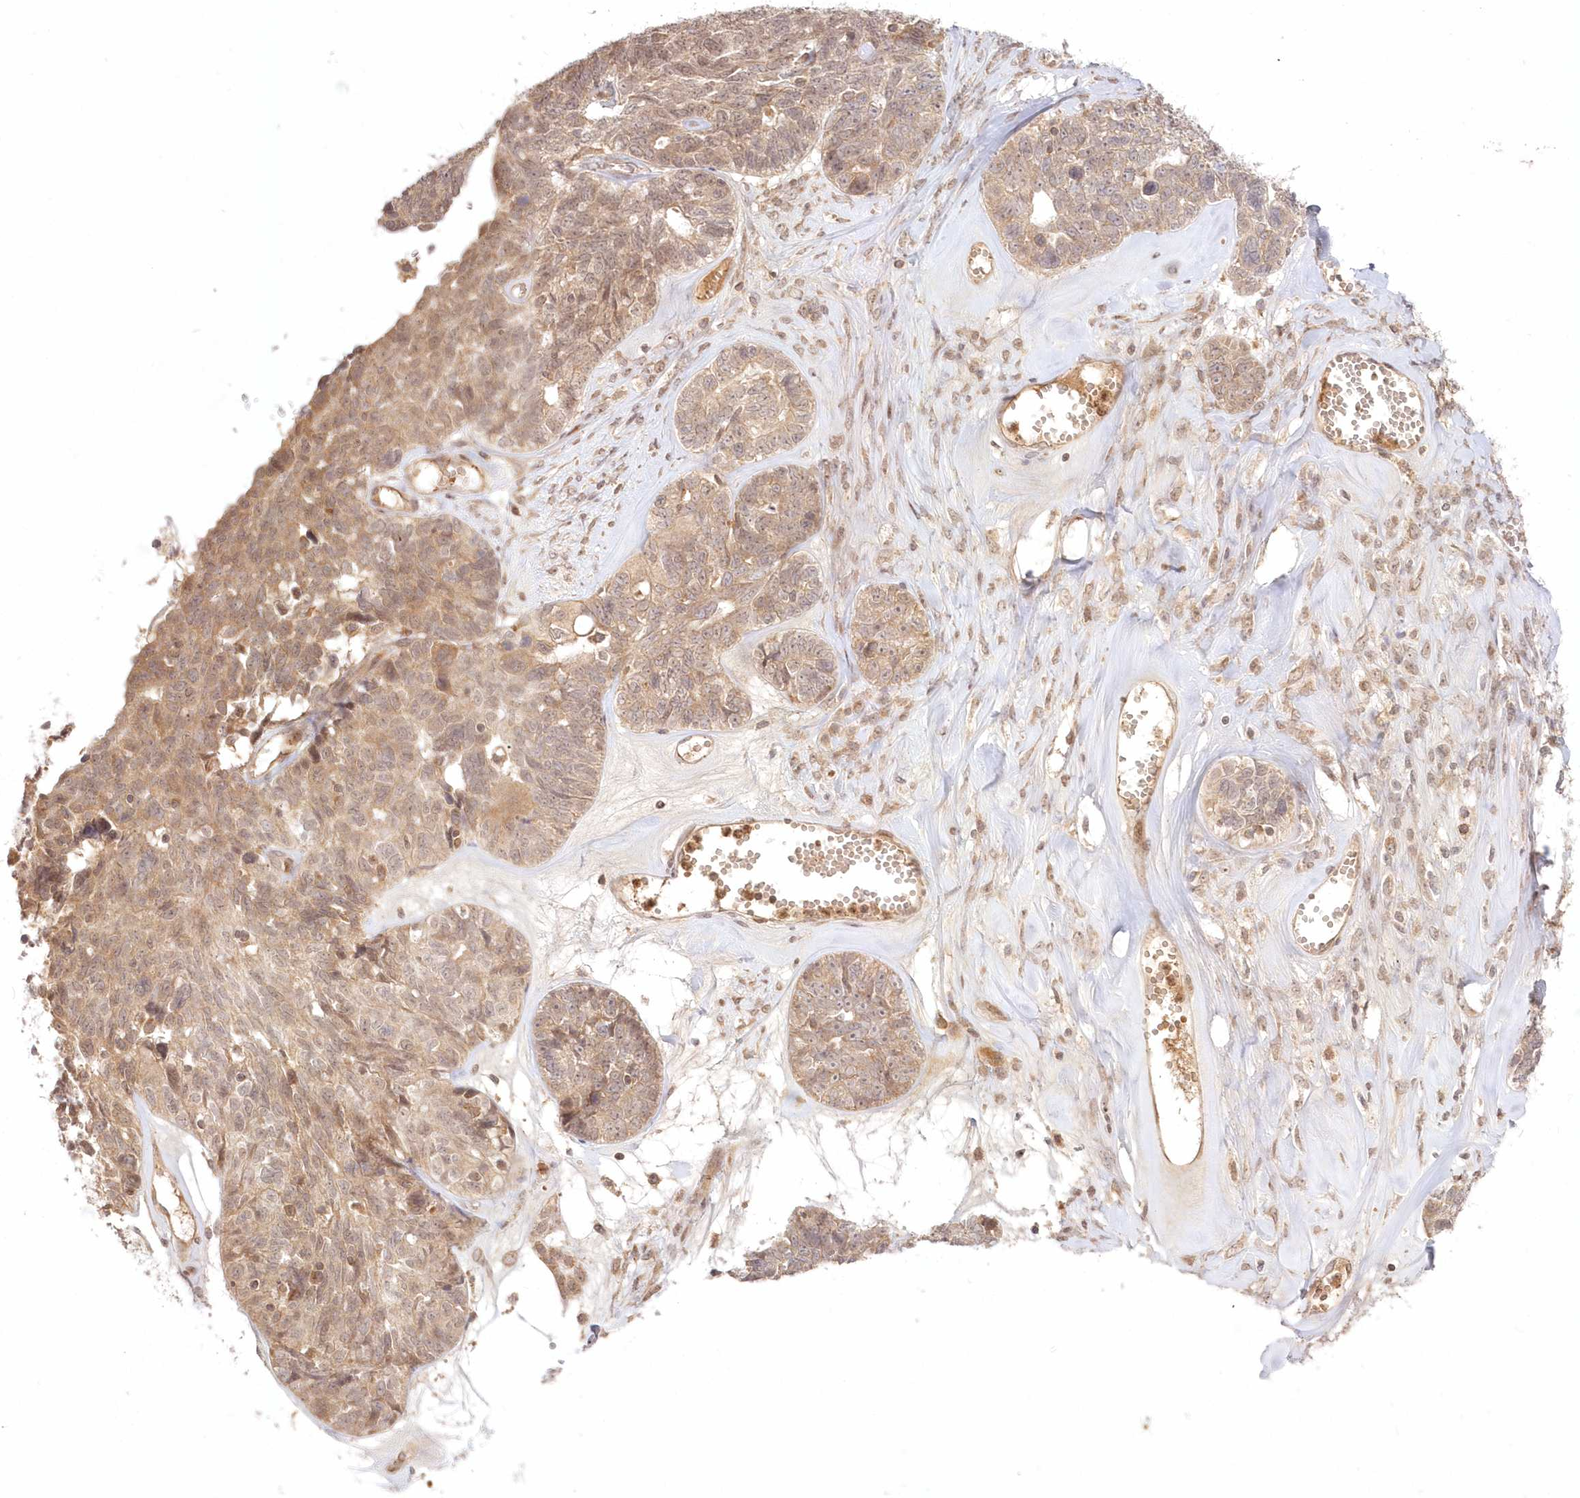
{"staining": {"intensity": "weak", "quantity": ">75%", "location": "cytoplasmic/membranous"}, "tissue": "ovarian cancer", "cell_type": "Tumor cells", "image_type": "cancer", "snomed": [{"axis": "morphology", "description": "Cystadenocarcinoma, serous, NOS"}, {"axis": "topography", "description": "Ovary"}], "caption": "The immunohistochemical stain highlights weak cytoplasmic/membranous positivity in tumor cells of ovarian serous cystadenocarcinoma tissue. (DAB = brown stain, brightfield microscopy at high magnification).", "gene": "MTMR3", "patient": {"sex": "female", "age": 79}}